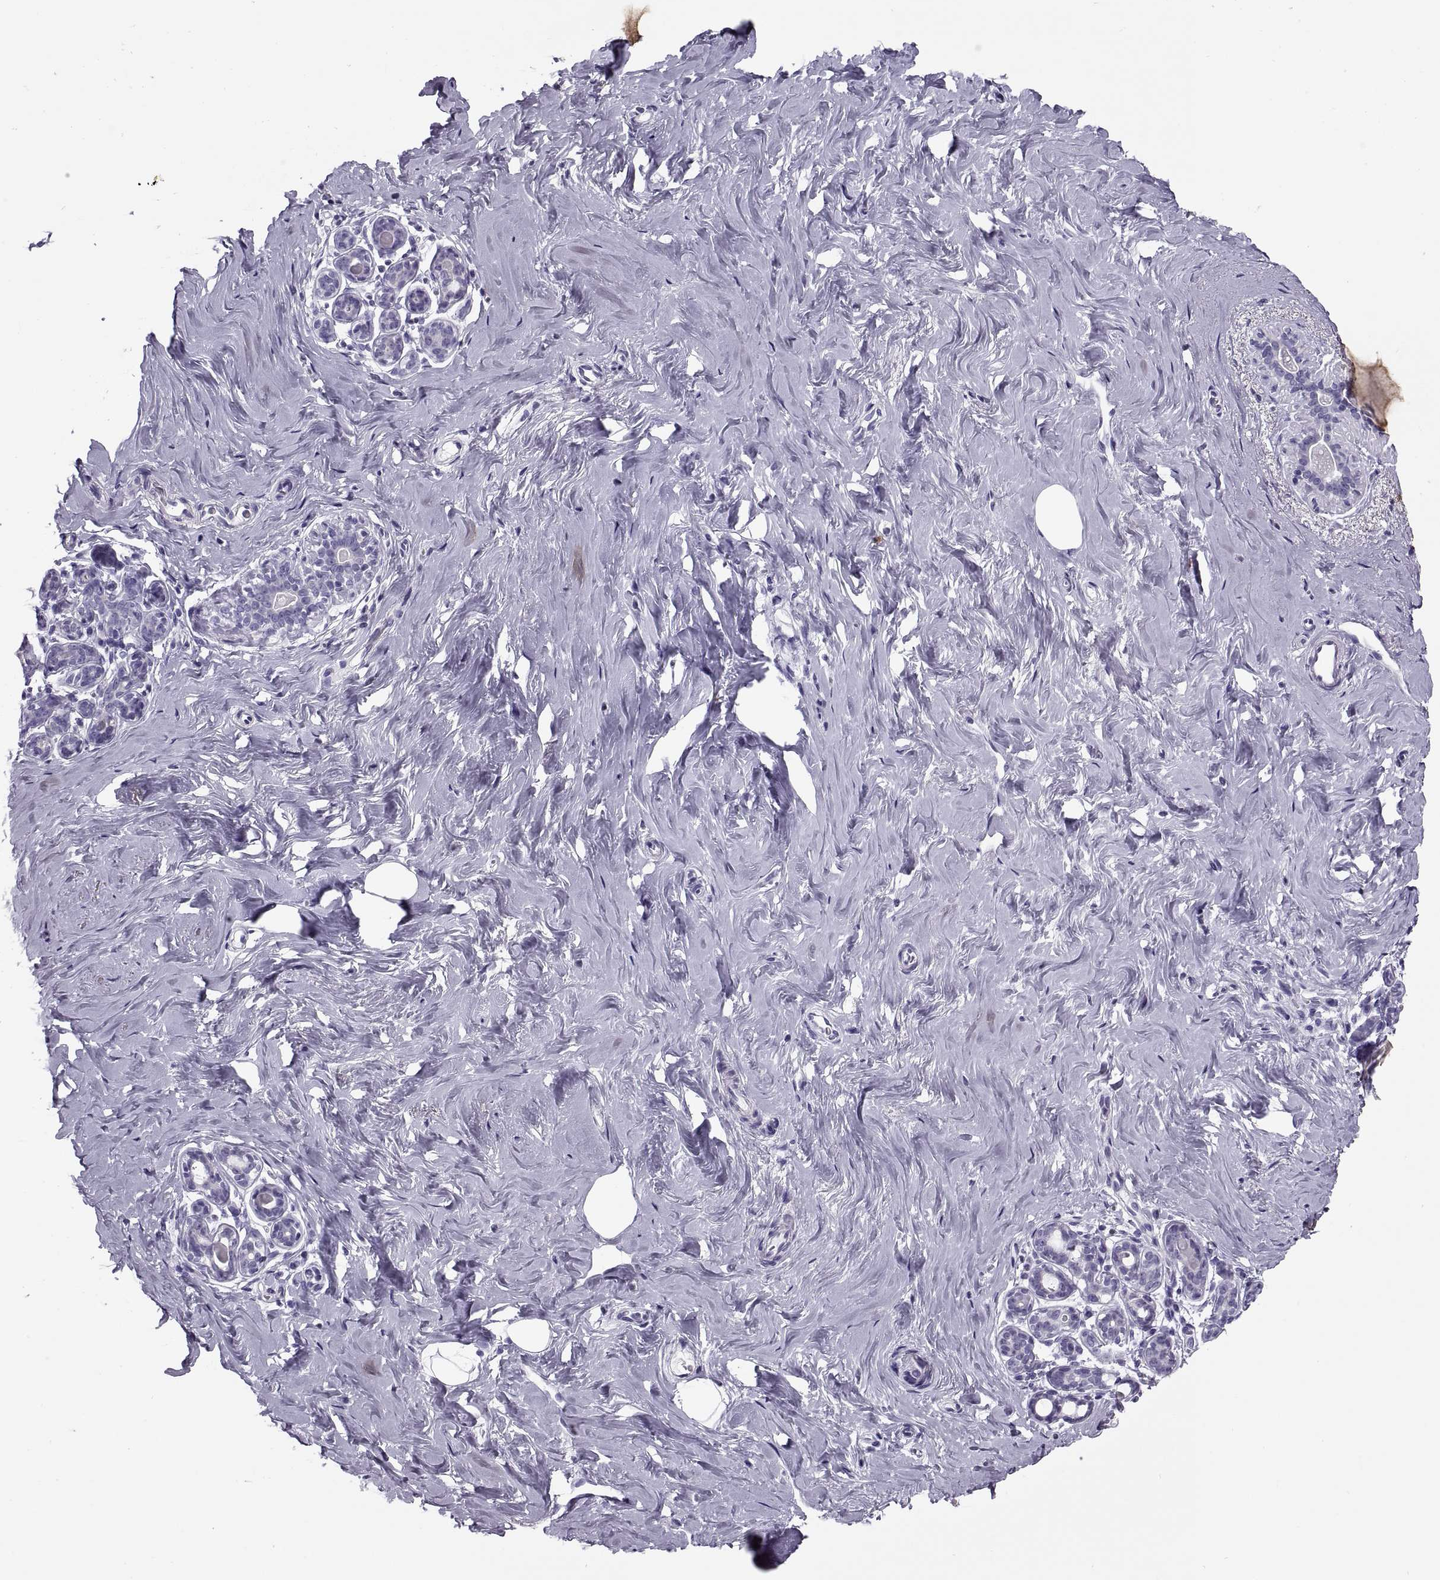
{"staining": {"intensity": "negative", "quantity": "none", "location": "none"}, "tissue": "breast", "cell_type": "Adipocytes", "image_type": "normal", "snomed": [{"axis": "morphology", "description": "Normal tissue, NOS"}, {"axis": "topography", "description": "Skin"}, {"axis": "topography", "description": "Breast"}], "caption": "This image is of unremarkable breast stained with IHC to label a protein in brown with the nuclei are counter-stained blue. There is no positivity in adipocytes.", "gene": "RLBP1", "patient": {"sex": "female", "age": 43}}